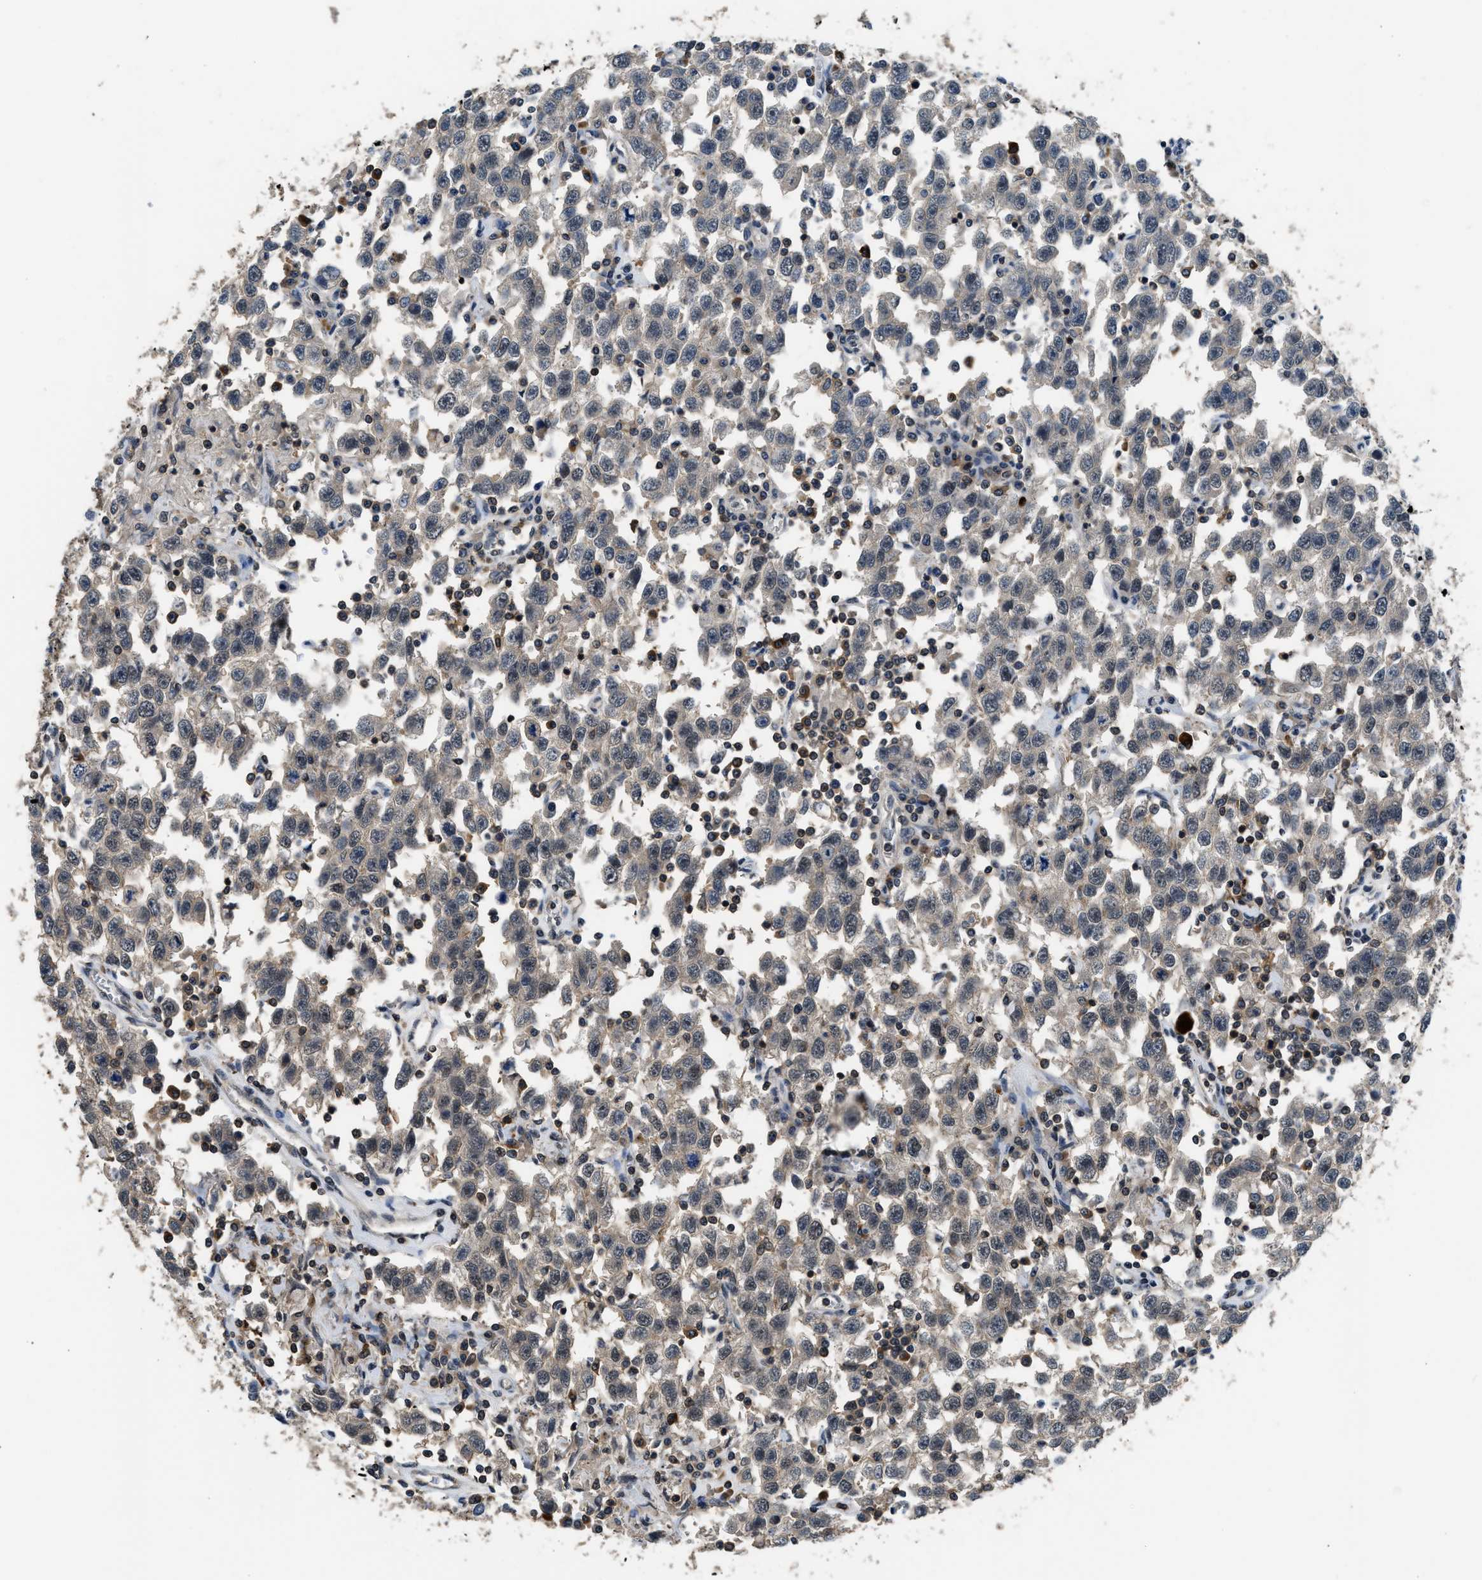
{"staining": {"intensity": "weak", "quantity": "25%-75%", "location": "cytoplasmic/membranous"}, "tissue": "testis cancer", "cell_type": "Tumor cells", "image_type": "cancer", "snomed": [{"axis": "morphology", "description": "Seminoma, NOS"}, {"axis": "topography", "description": "Testis"}], "caption": "Protein staining of seminoma (testis) tissue displays weak cytoplasmic/membranous expression in approximately 25%-75% of tumor cells. (DAB IHC, brown staining for protein, blue staining for nuclei).", "gene": "MTMR1", "patient": {"sex": "male", "age": 41}}